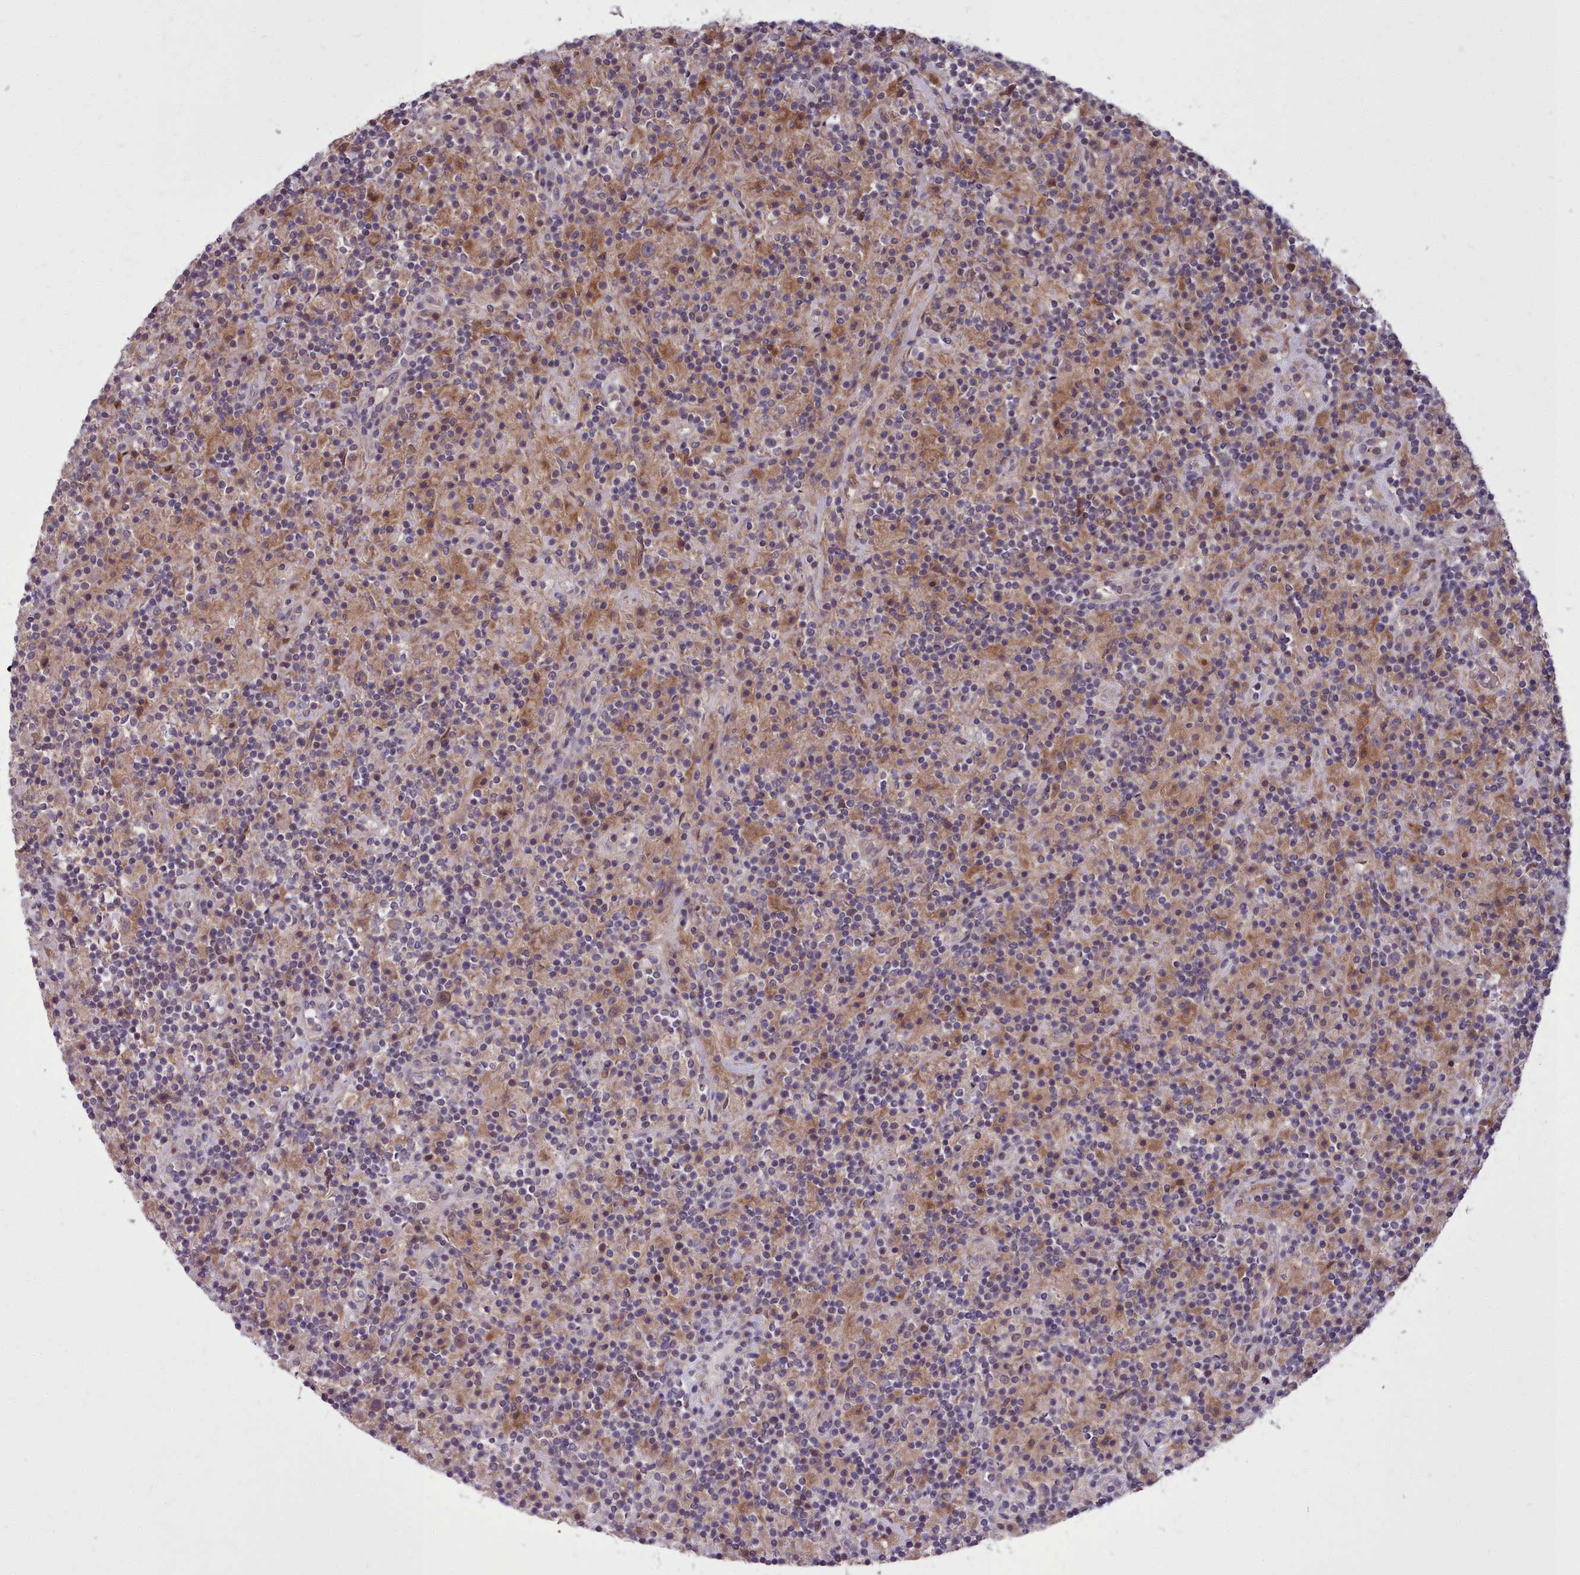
{"staining": {"intensity": "weak", "quantity": "25%-75%", "location": "cytoplasmic/membranous"}, "tissue": "lymphoma", "cell_type": "Tumor cells", "image_type": "cancer", "snomed": [{"axis": "morphology", "description": "Hodgkin's disease, NOS"}, {"axis": "topography", "description": "Lymph node"}], "caption": "The photomicrograph displays immunohistochemical staining of lymphoma. There is weak cytoplasmic/membranous positivity is identified in about 25%-75% of tumor cells.", "gene": "AHCY", "patient": {"sex": "male", "age": 70}}